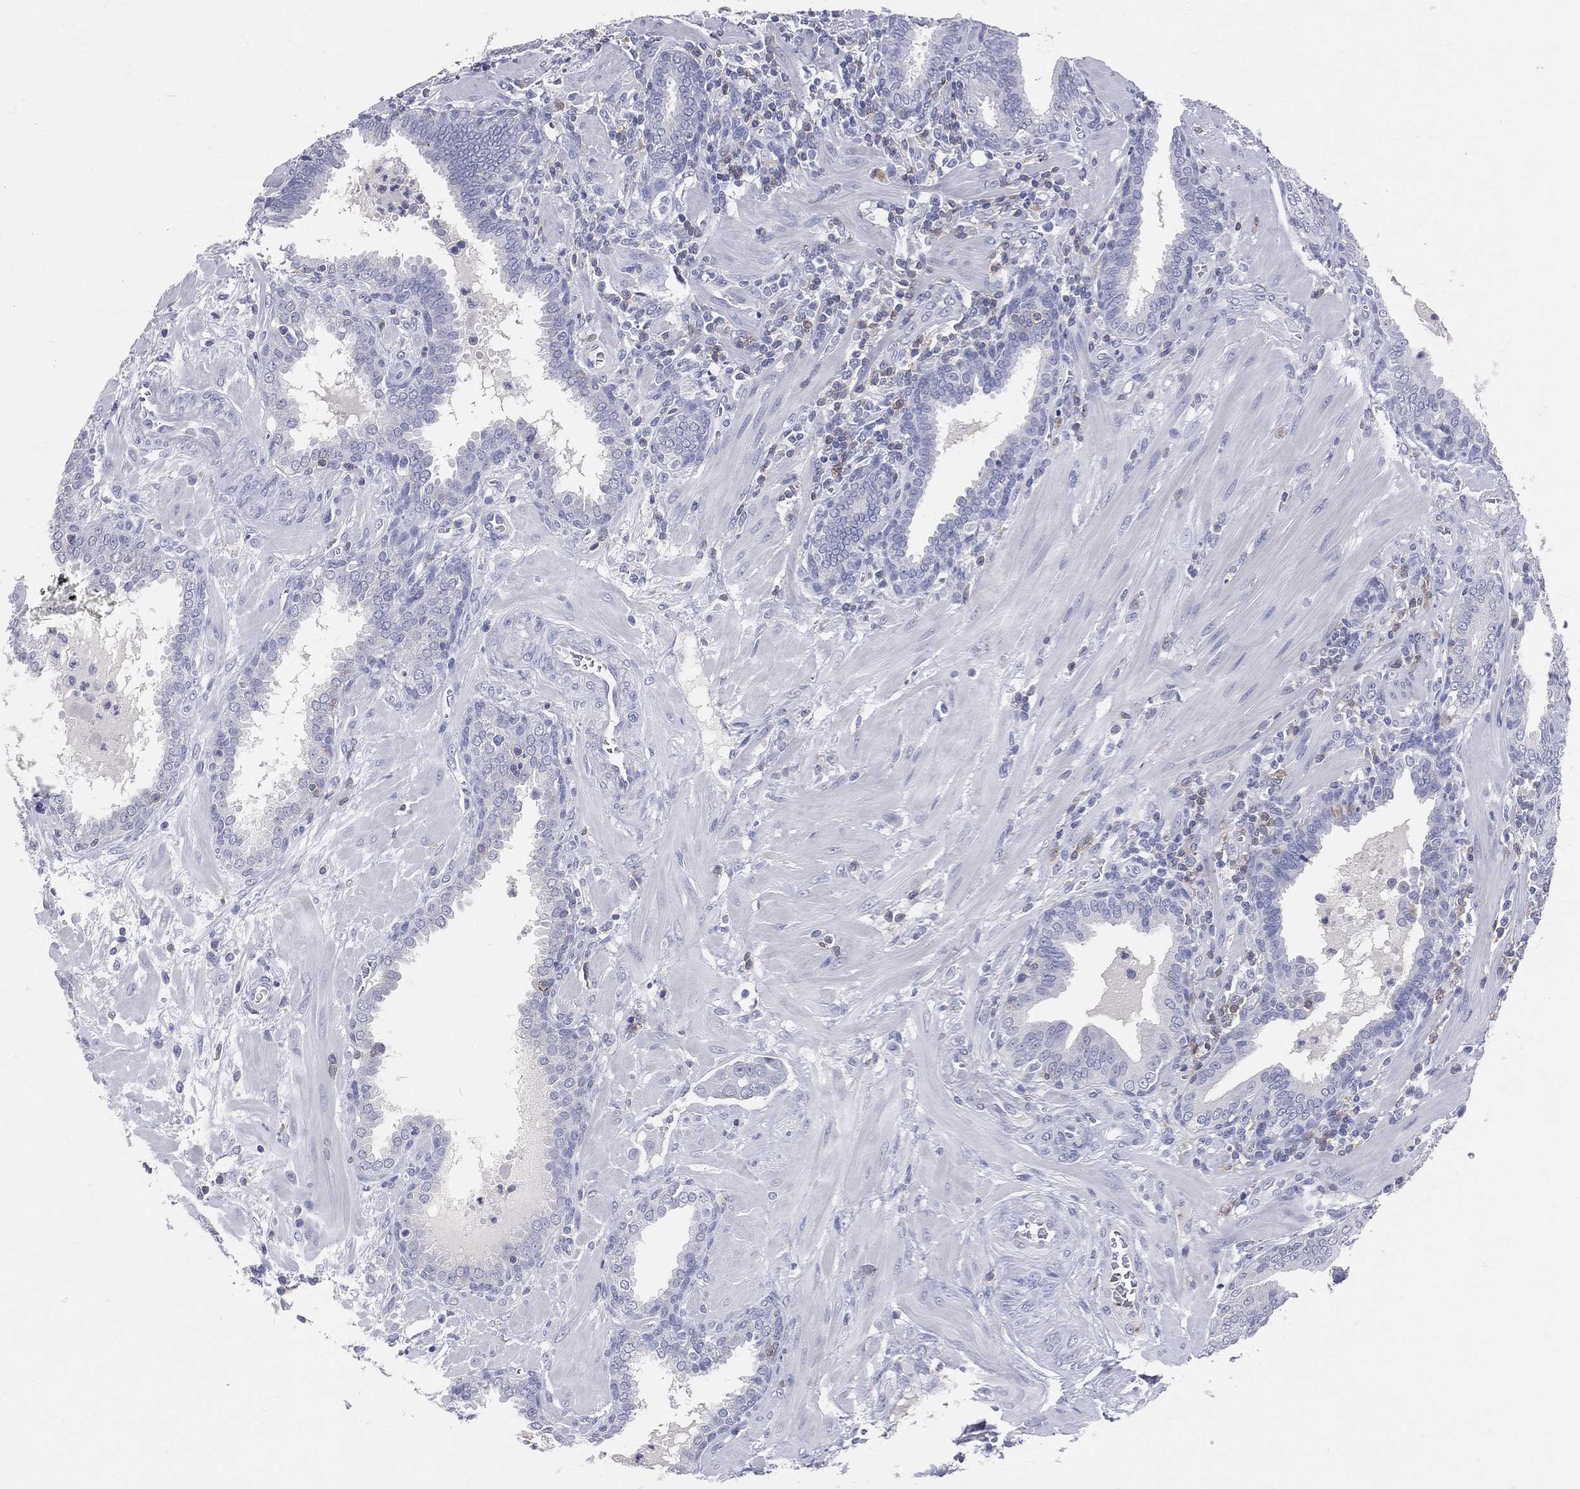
{"staining": {"intensity": "negative", "quantity": "none", "location": "none"}, "tissue": "prostate cancer", "cell_type": "Tumor cells", "image_type": "cancer", "snomed": [{"axis": "morphology", "description": "Adenocarcinoma, NOS"}, {"axis": "topography", "description": "Prostate"}], "caption": "Immunohistochemical staining of prostate cancer (adenocarcinoma) reveals no significant staining in tumor cells. (Stains: DAB immunohistochemistry with hematoxylin counter stain, Microscopy: brightfield microscopy at high magnification).", "gene": "LAT", "patient": {"sex": "male", "age": 57}}